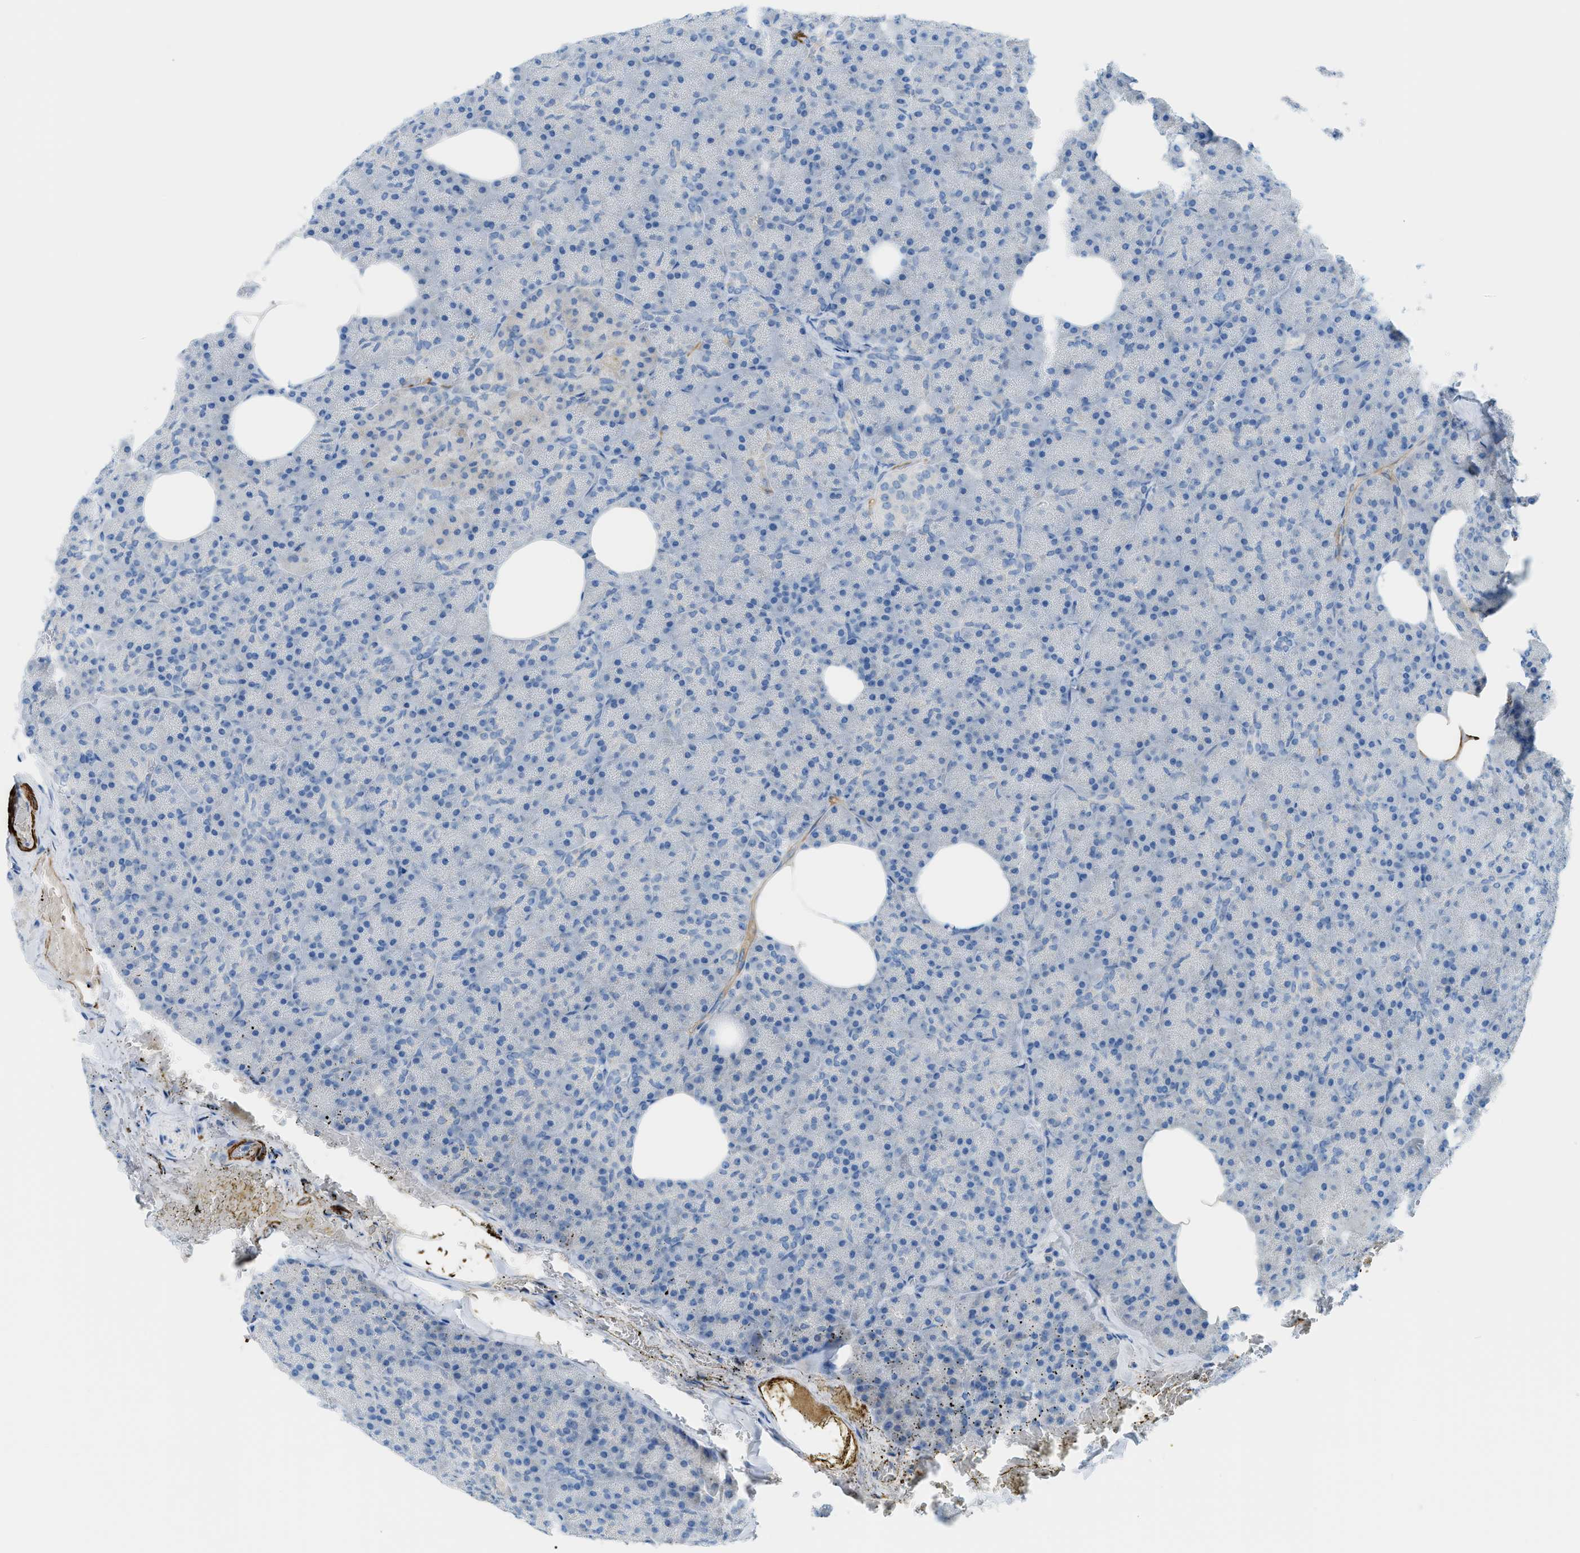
{"staining": {"intensity": "negative", "quantity": "none", "location": "none"}, "tissue": "pancreas", "cell_type": "Exocrine glandular cells", "image_type": "normal", "snomed": [{"axis": "morphology", "description": "Normal tissue, NOS"}, {"axis": "topography", "description": "Pancreas"}], "caption": "Immunohistochemistry (IHC) photomicrograph of unremarkable human pancreas stained for a protein (brown), which exhibits no expression in exocrine glandular cells. The staining is performed using DAB (3,3'-diaminobenzidine) brown chromogen with nuclei counter-stained in using hematoxylin.", "gene": "MYH11", "patient": {"sex": "female", "age": 35}}